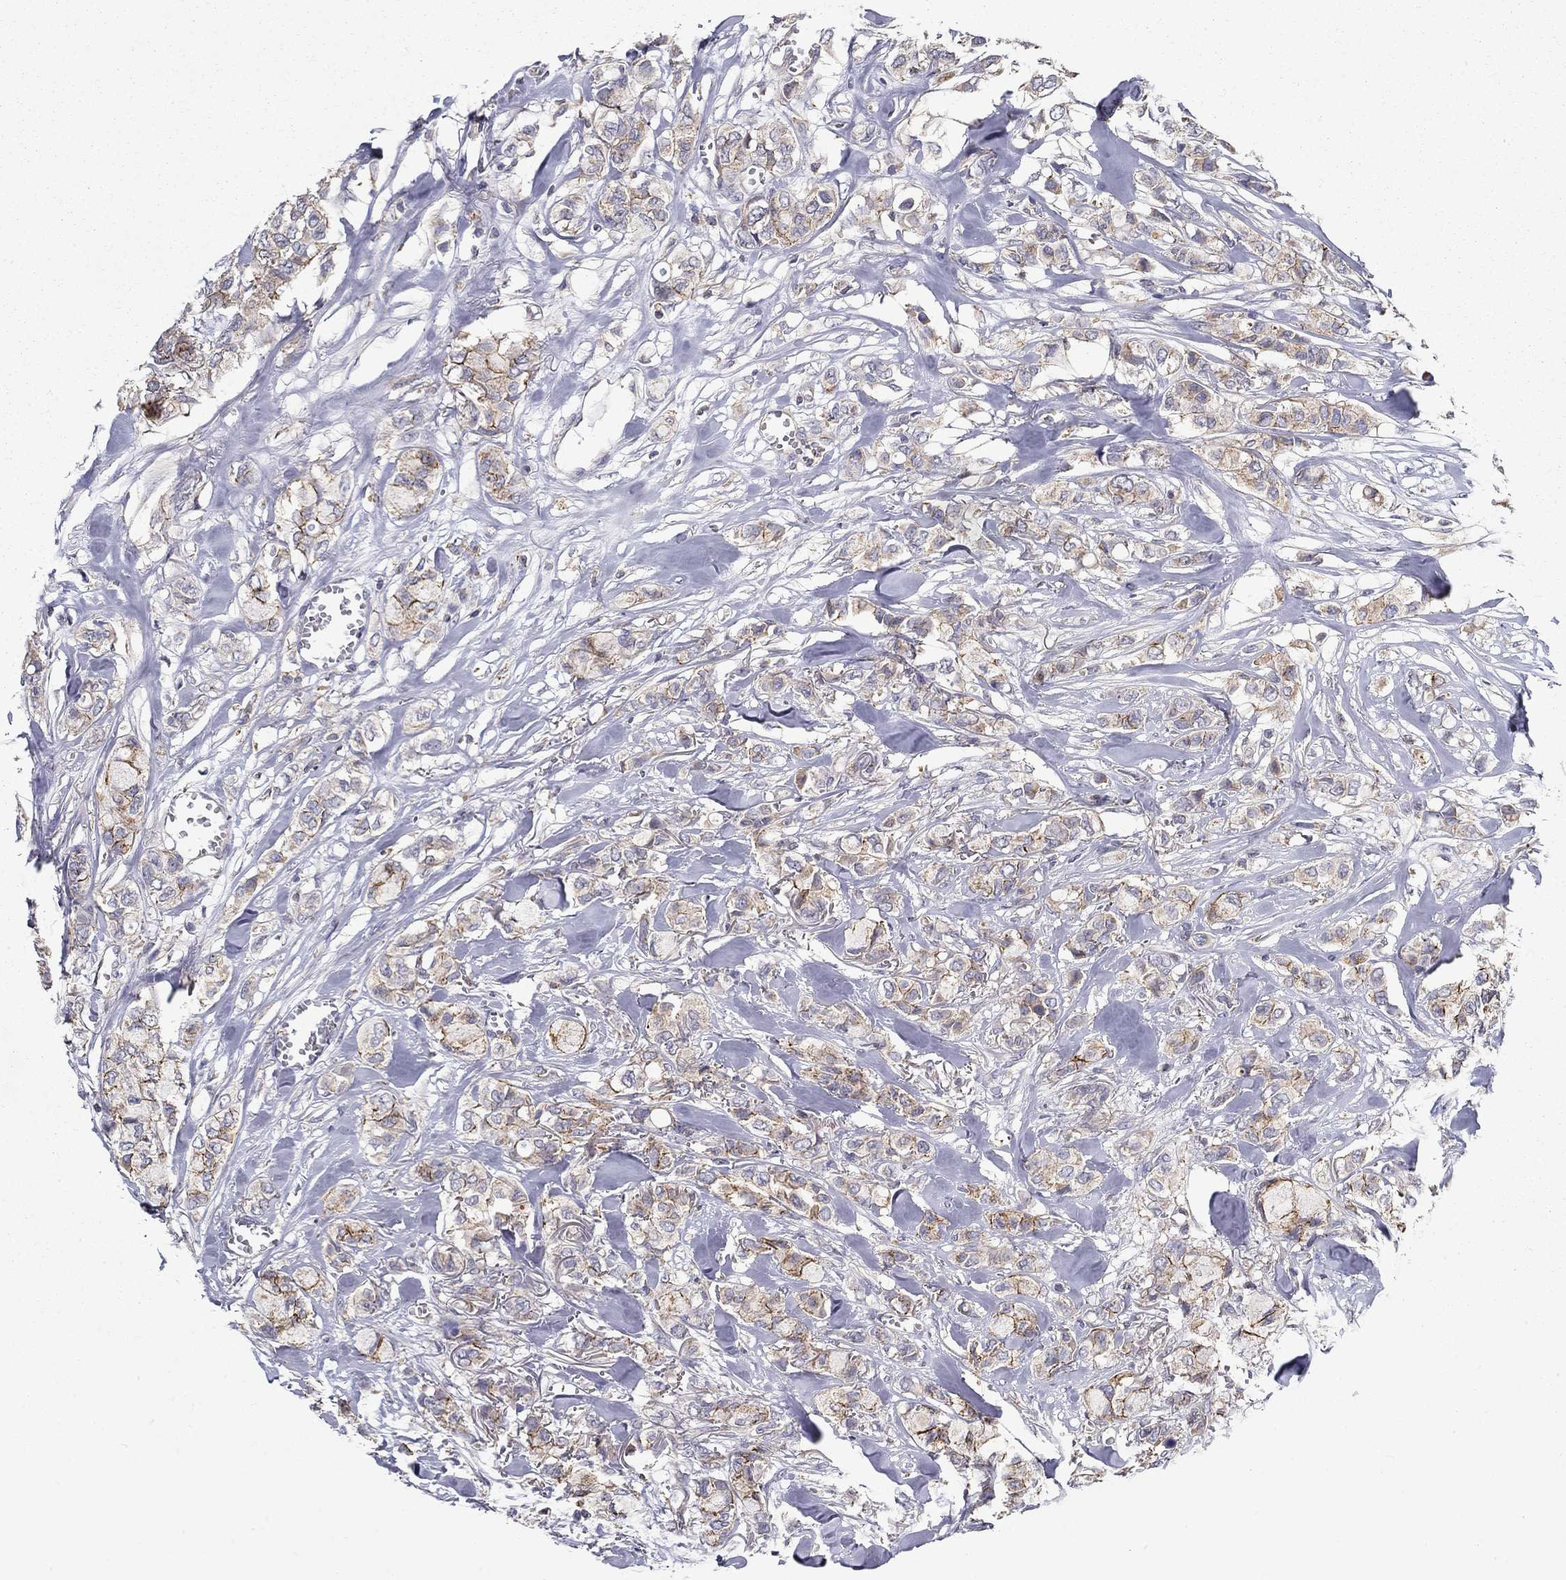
{"staining": {"intensity": "strong", "quantity": "<25%", "location": "cytoplasmic/membranous"}, "tissue": "breast cancer", "cell_type": "Tumor cells", "image_type": "cancer", "snomed": [{"axis": "morphology", "description": "Duct carcinoma"}, {"axis": "topography", "description": "Breast"}], "caption": "An immunohistochemistry (IHC) histopathology image of tumor tissue is shown. Protein staining in brown shows strong cytoplasmic/membranous positivity in breast cancer (intraductal carcinoma) within tumor cells. (IHC, brightfield microscopy, high magnification).", "gene": "ALDH4A1", "patient": {"sex": "female", "age": 85}}